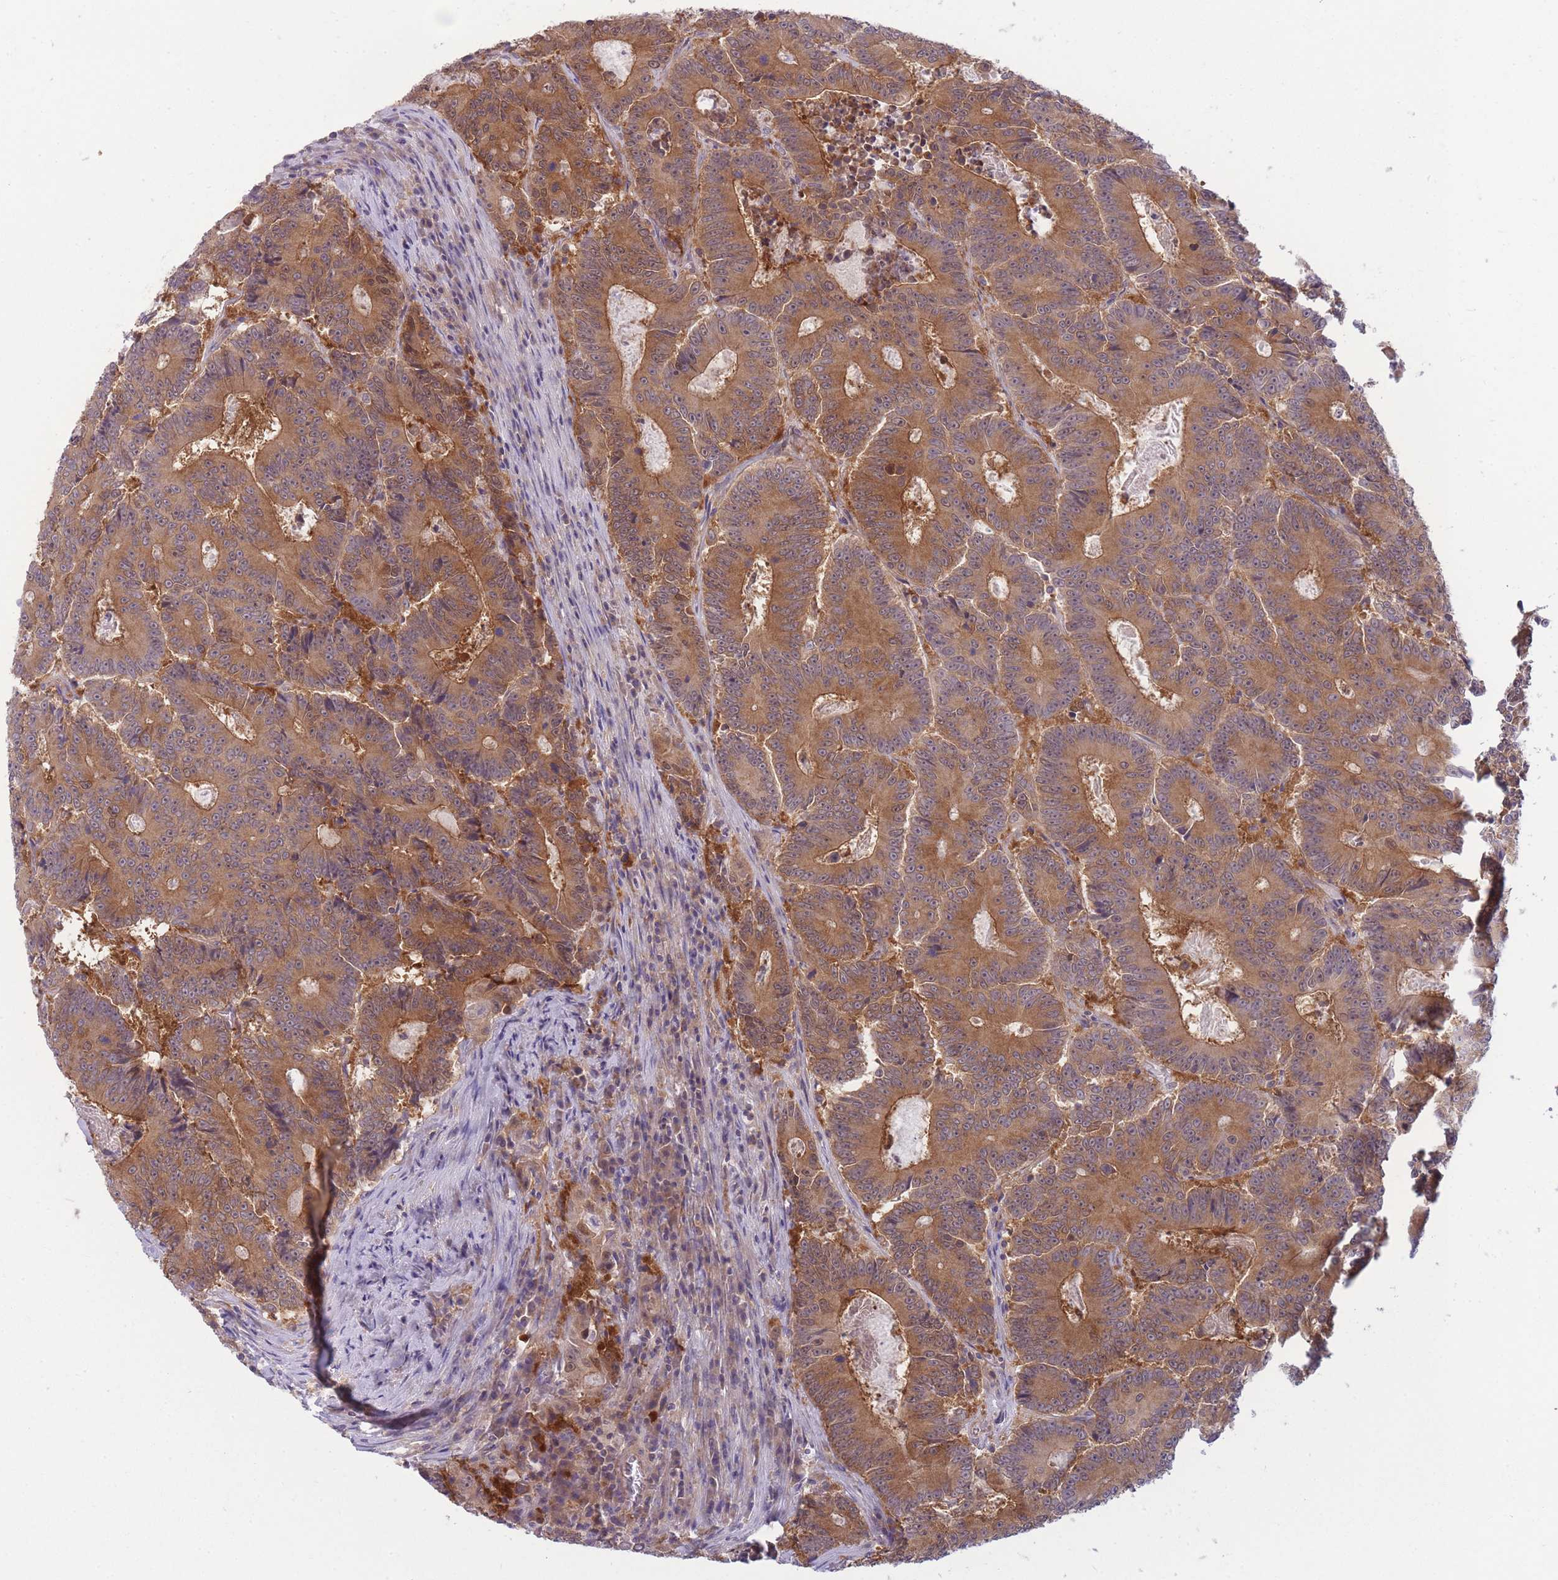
{"staining": {"intensity": "moderate", "quantity": ">75%", "location": "cytoplasmic/membranous"}, "tissue": "colorectal cancer", "cell_type": "Tumor cells", "image_type": "cancer", "snomed": [{"axis": "morphology", "description": "Adenocarcinoma, NOS"}, {"axis": "topography", "description": "Colon"}], "caption": "Brown immunohistochemical staining in human colorectal adenocarcinoma reveals moderate cytoplasmic/membranous positivity in about >75% of tumor cells. (DAB (3,3'-diaminobenzidine) IHC, brown staining for protein, blue staining for nuclei).", "gene": "PFDN6", "patient": {"sex": "male", "age": 83}}